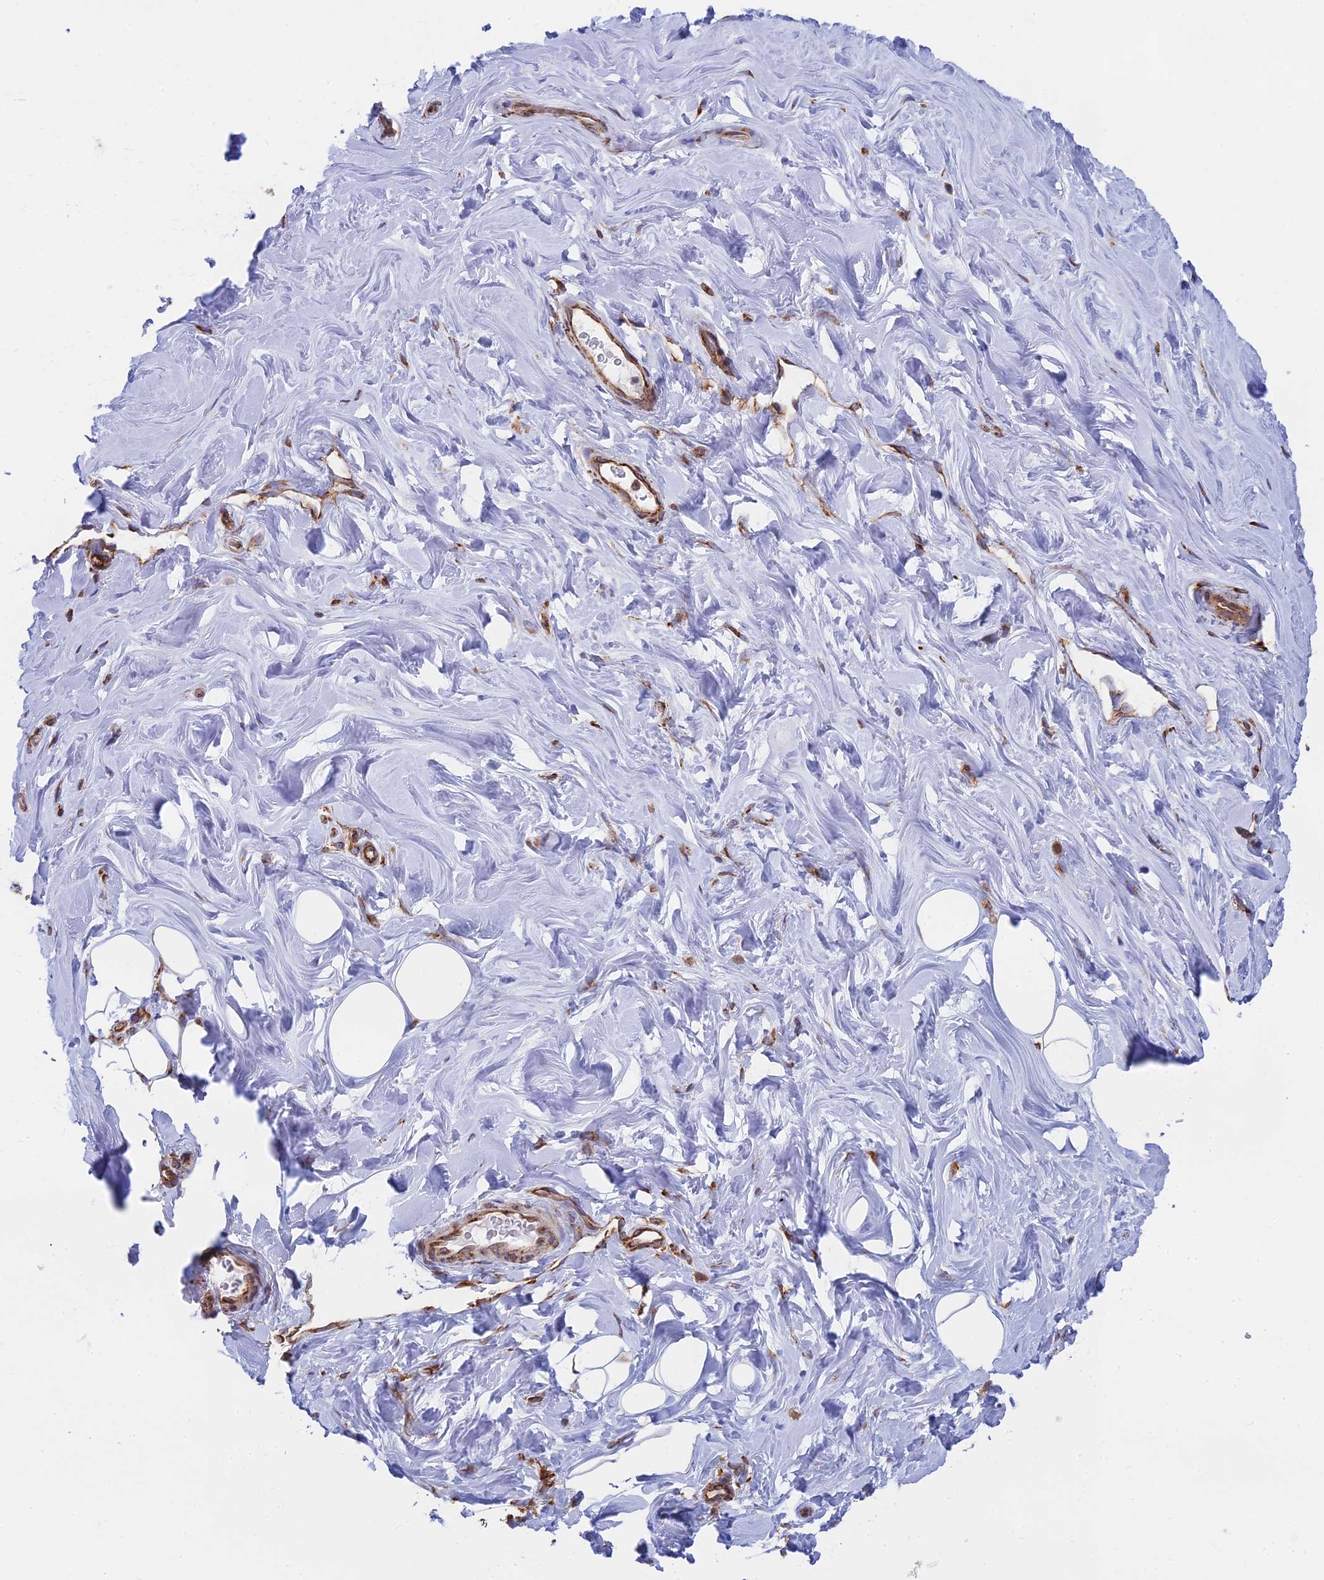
{"staining": {"intensity": "negative", "quantity": "none", "location": "none"}, "tissue": "adipose tissue", "cell_type": "Adipocytes", "image_type": "normal", "snomed": [{"axis": "morphology", "description": "Normal tissue, NOS"}, {"axis": "topography", "description": "Breast"}], "caption": "IHC of benign human adipose tissue demonstrates no expression in adipocytes. (DAB (3,3'-diaminobenzidine) IHC, high magnification).", "gene": "CCDC69", "patient": {"sex": "female", "age": 26}}